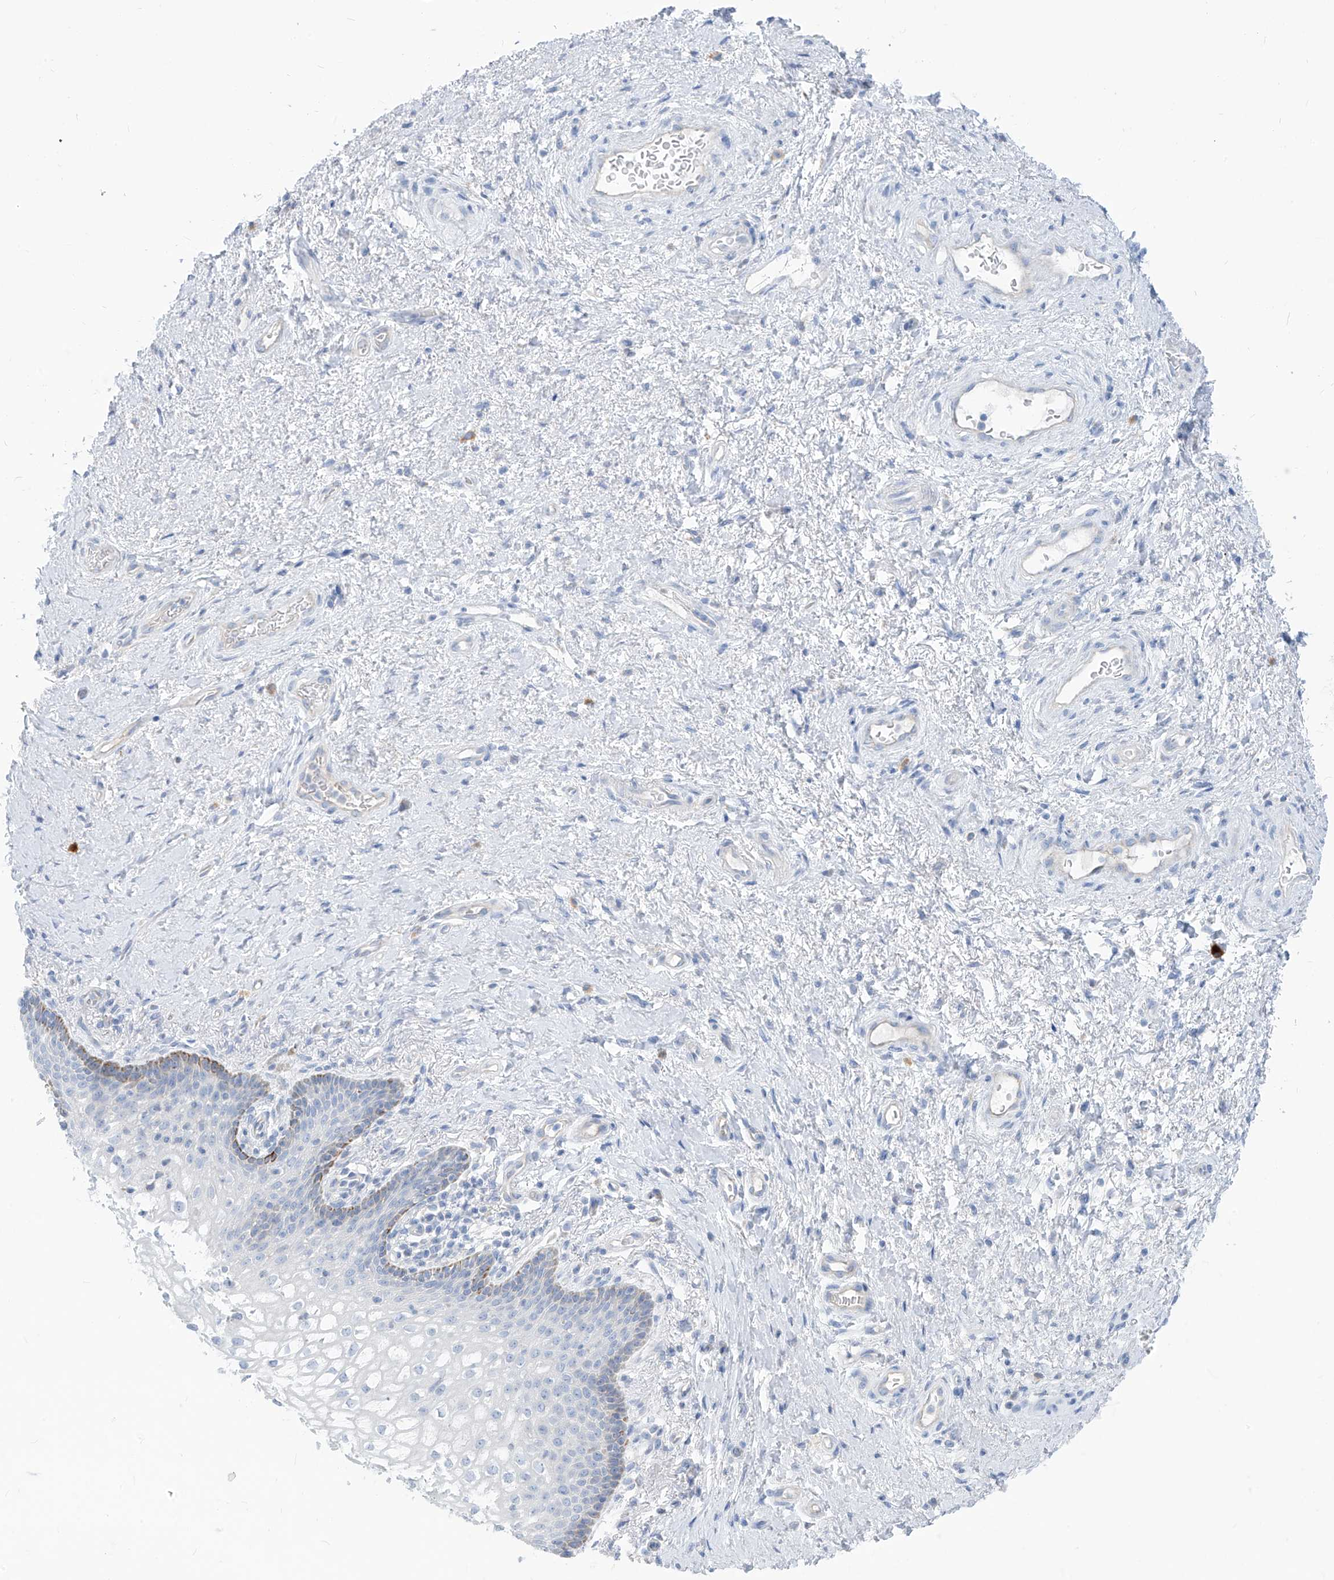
{"staining": {"intensity": "strong", "quantity": "<25%", "location": "cytoplasmic/membranous"}, "tissue": "vagina", "cell_type": "Squamous epithelial cells", "image_type": "normal", "snomed": [{"axis": "morphology", "description": "Normal tissue, NOS"}, {"axis": "topography", "description": "Vagina"}], "caption": "An image showing strong cytoplasmic/membranous positivity in about <25% of squamous epithelial cells in benign vagina, as visualized by brown immunohistochemical staining.", "gene": "ZNF404", "patient": {"sex": "female", "age": 60}}